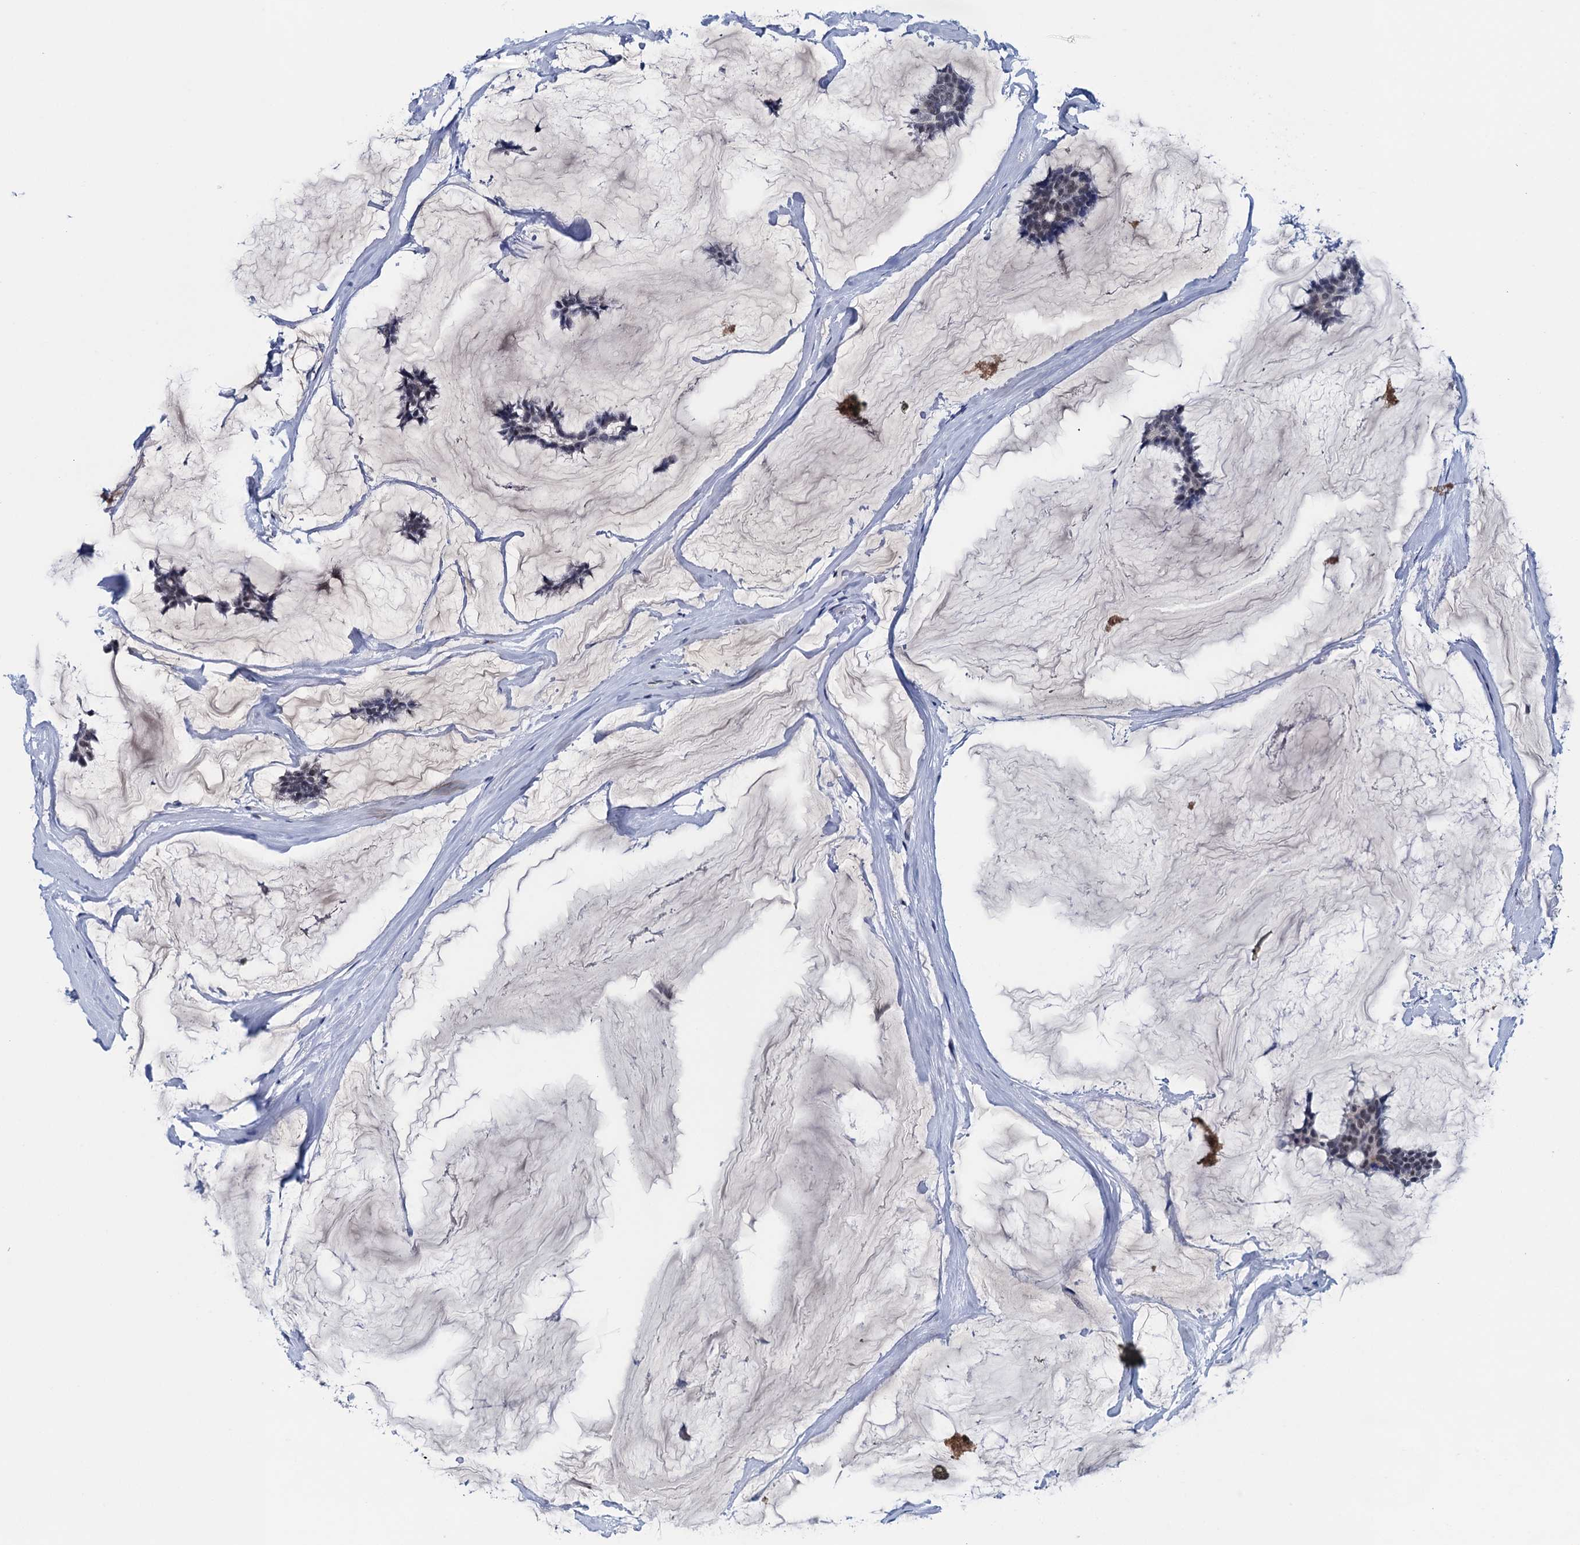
{"staining": {"intensity": "weak", "quantity": "25%-75%", "location": "nuclear"}, "tissue": "breast cancer", "cell_type": "Tumor cells", "image_type": "cancer", "snomed": [{"axis": "morphology", "description": "Duct carcinoma"}, {"axis": "topography", "description": "Breast"}], "caption": "A photomicrograph of infiltrating ductal carcinoma (breast) stained for a protein demonstrates weak nuclear brown staining in tumor cells. Using DAB (3,3'-diaminobenzidine) (brown) and hematoxylin (blue) stains, captured at high magnification using brightfield microscopy.", "gene": "FNBP4", "patient": {"sex": "female", "age": 93}}